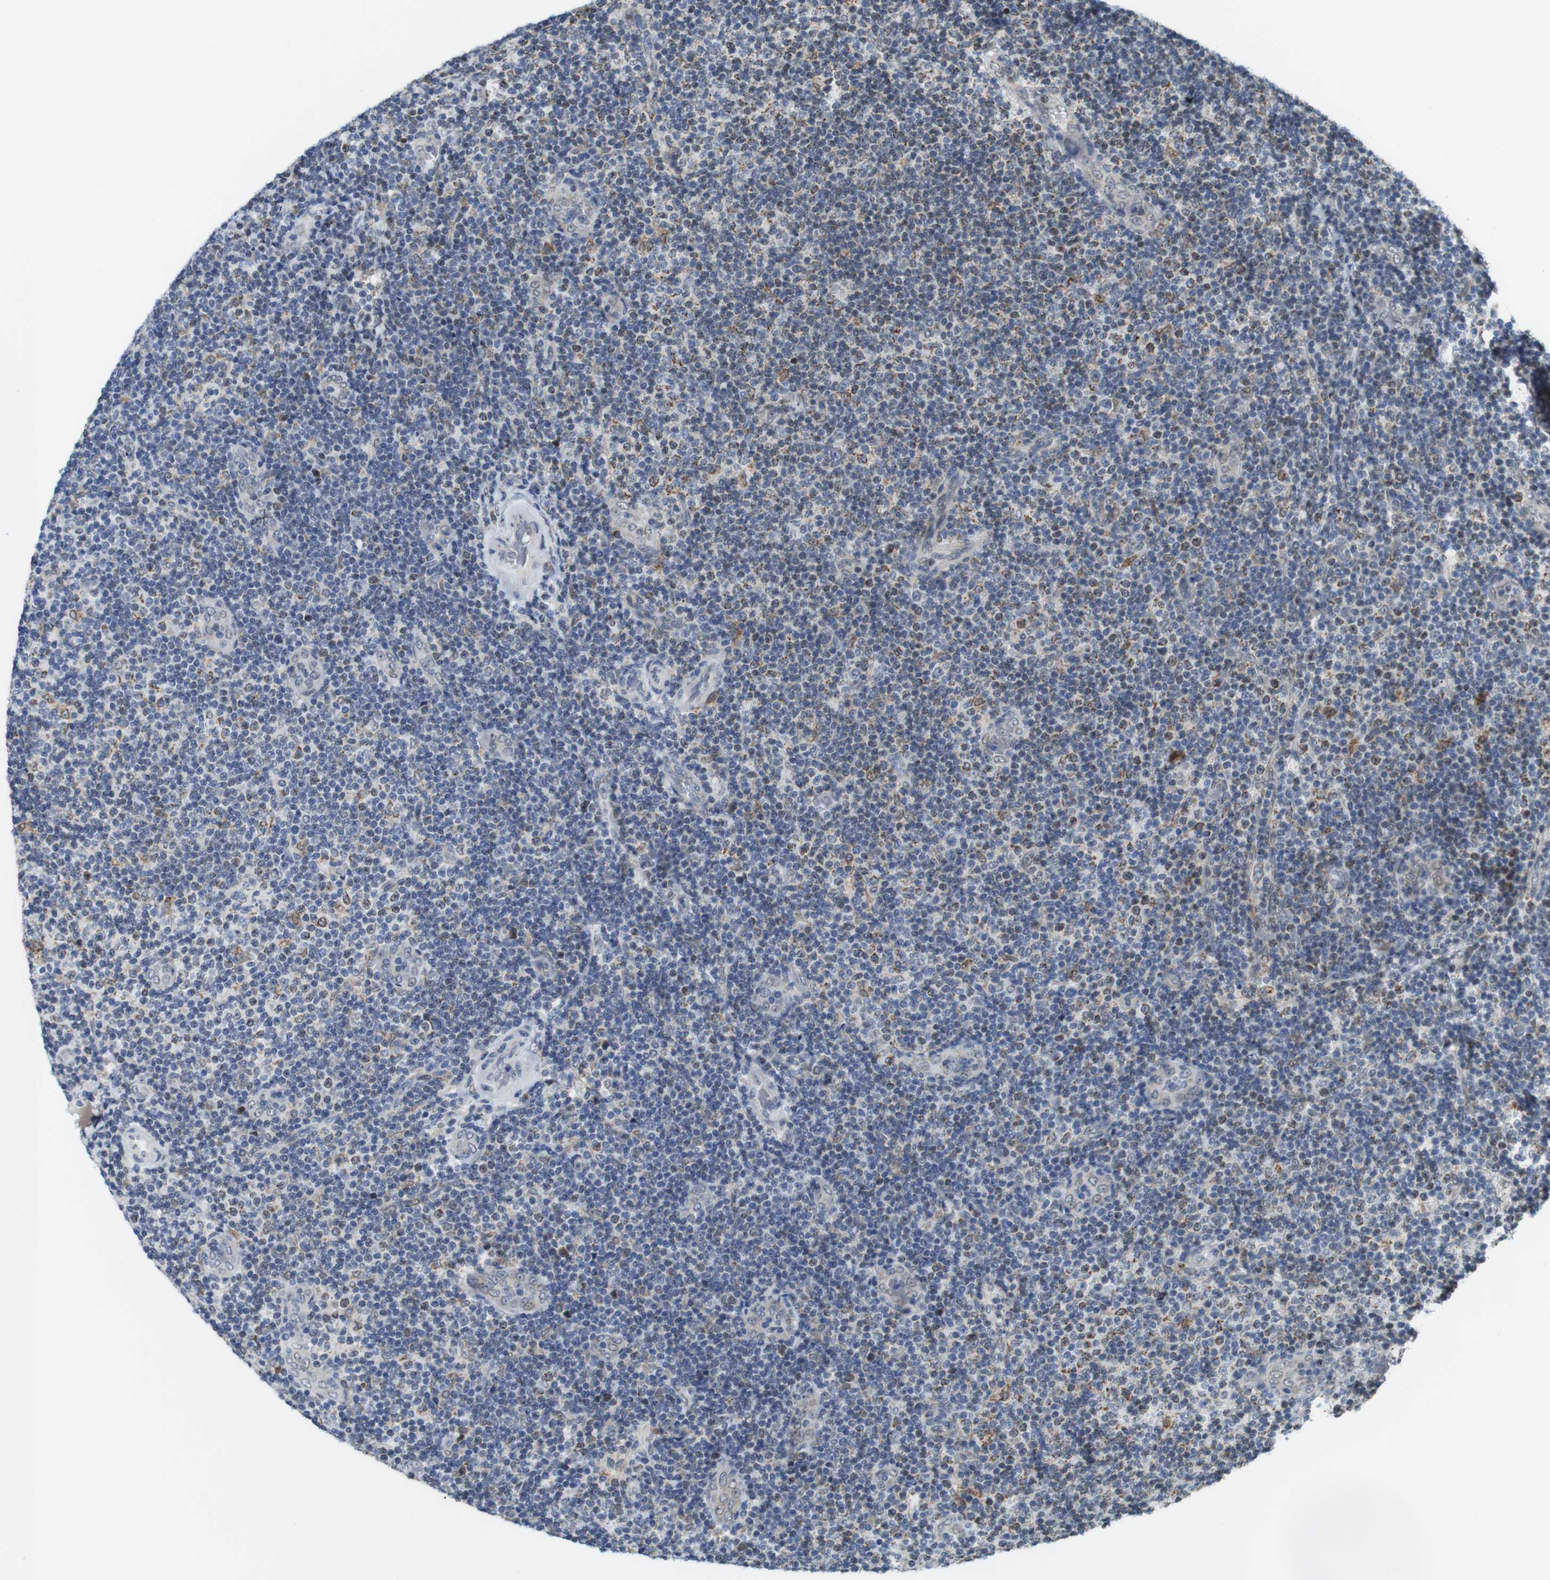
{"staining": {"intensity": "moderate", "quantity": "<25%", "location": "cytoplasmic/membranous,nuclear"}, "tissue": "lymphoma", "cell_type": "Tumor cells", "image_type": "cancer", "snomed": [{"axis": "morphology", "description": "Malignant lymphoma, non-Hodgkin's type, Low grade"}, {"axis": "topography", "description": "Lymph node"}], "caption": "Protein expression by immunohistochemistry (IHC) demonstrates moderate cytoplasmic/membranous and nuclear staining in approximately <25% of tumor cells in lymphoma.", "gene": "PNMA8A", "patient": {"sex": "male", "age": 83}}